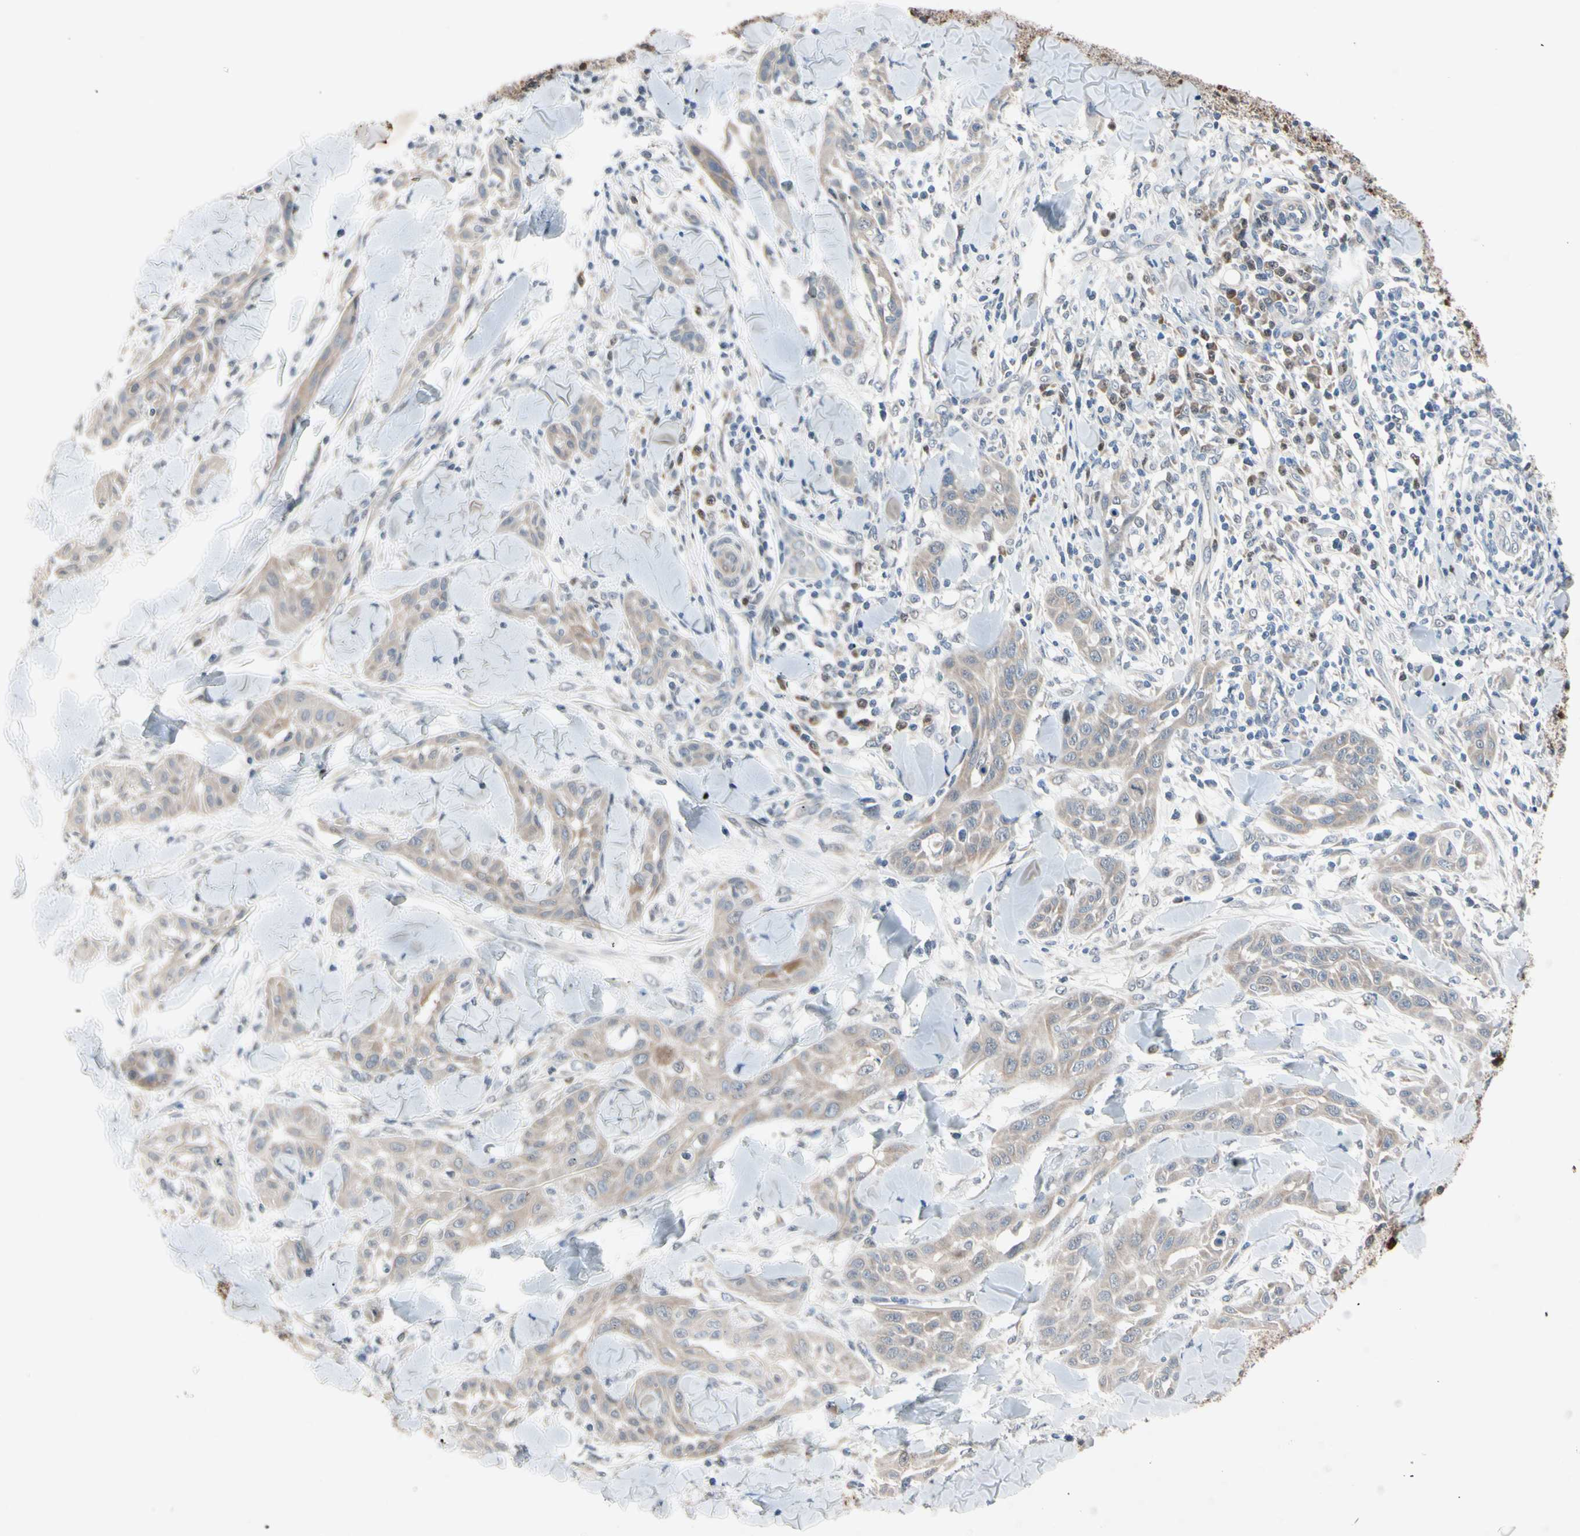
{"staining": {"intensity": "weak", "quantity": ">75%", "location": "cytoplasmic/membranous"}, "tissue": "skin cancer", "cell_type": "Tumor cells", "image_type": "cancer", "snomed": [{"axis": "morphology", "description": "Squamous cell carcinoma, NOS"}, {"axis": "topography", "description": "Skin"}], "caption": "This histopathology image shows skin cancer stained with immunohistochemistry (IHC) to label a protein in brown. The cytoplasmic/membranous of tumor cells show weak positivity for the protein. Nuclei are counter-stained blue.", "gene": "MARK1", "patient": {"sex": "male", "age": 24}}